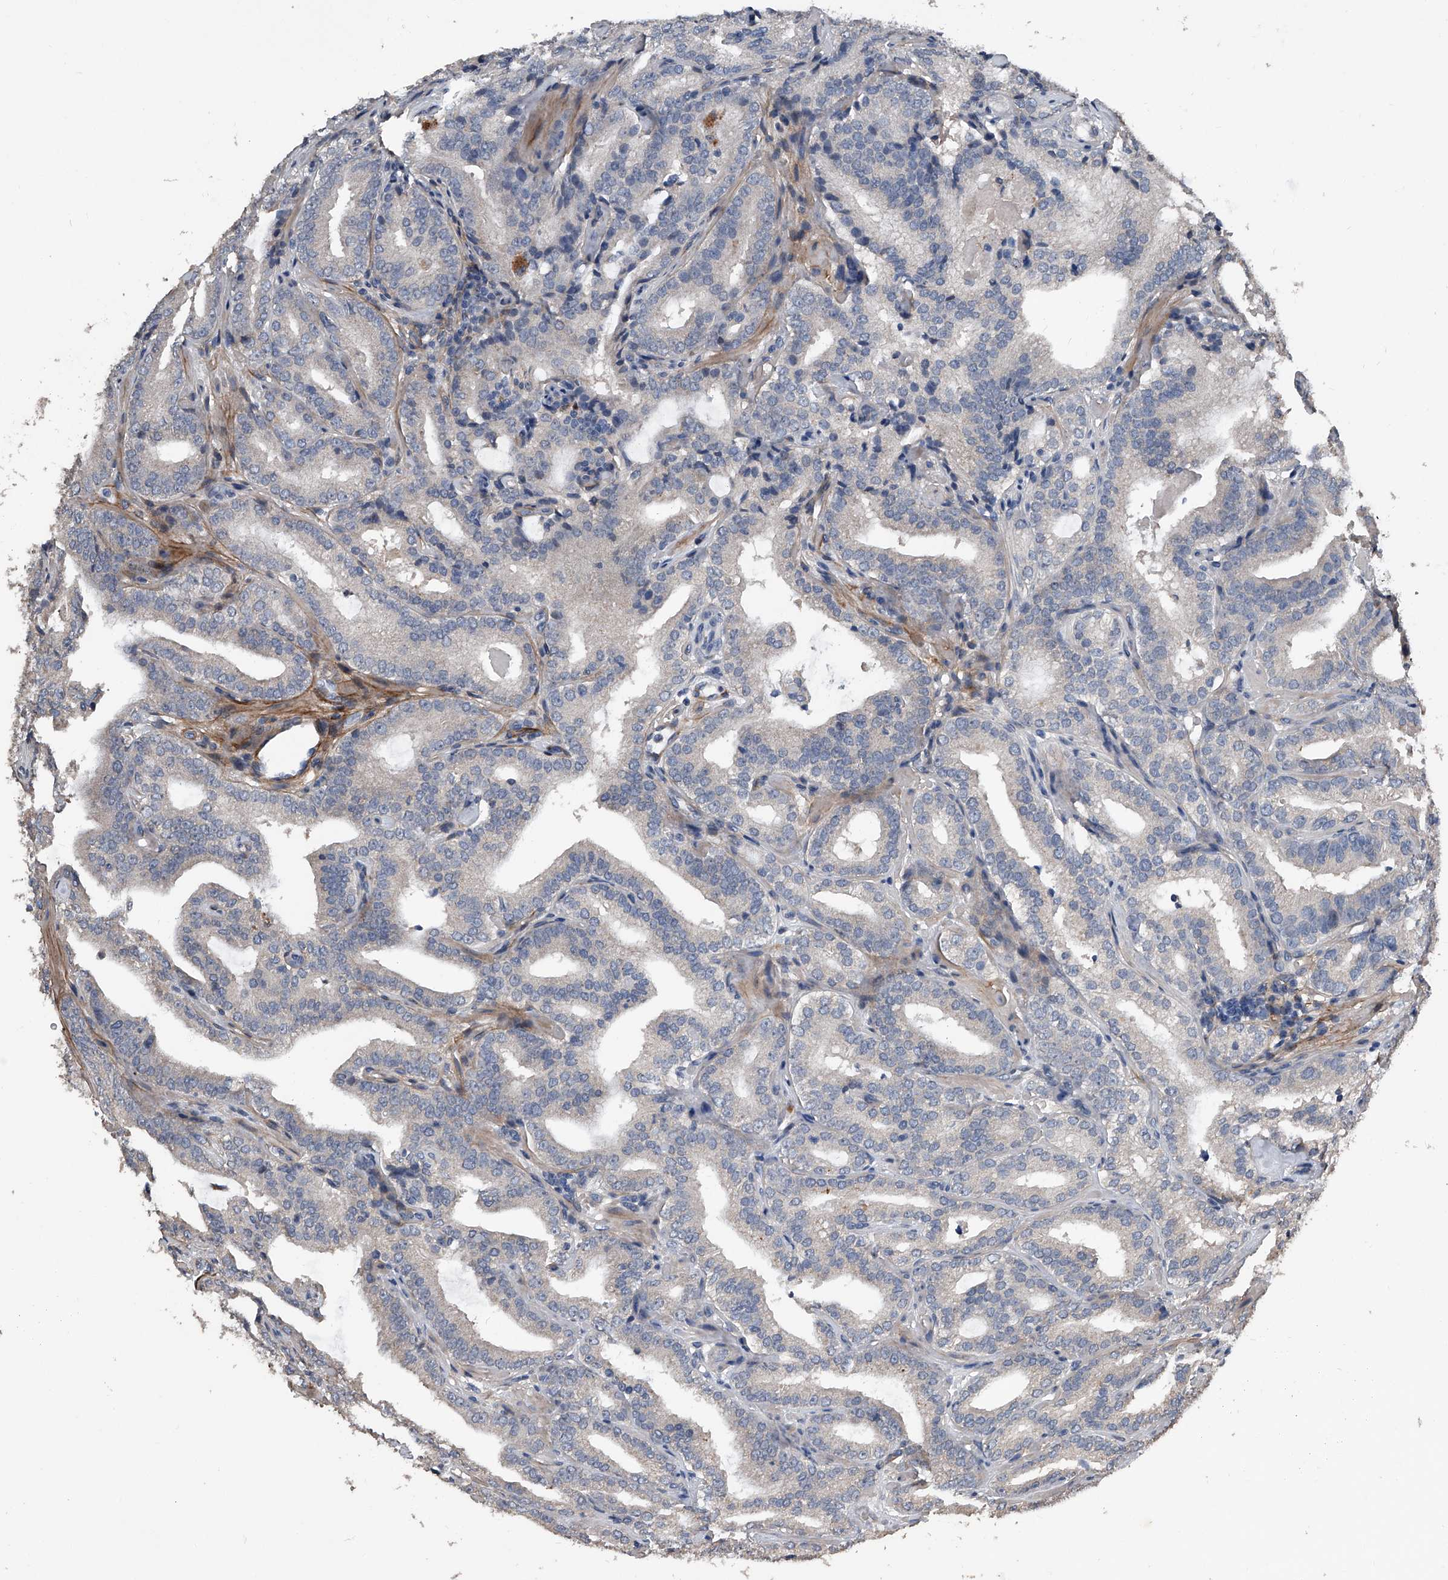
{"staining": {"intensity": "weak", "quantity": "<25%", "location": "cytoplasmic/membranous"}, "tissue": "prostate cancer", "cell_type": "Tumor cells", "image_type": "cancer", "snomed": [{"axis": "morphology", "description": "Adenocarcinoma, High grade"}, {"axis": "topography", "description": "Prostate"}], "caption": "Immunohistochemistry (IHC) of prostate cancer (high-grade adenocarcinoma) exhibits no staining in tumor cells.", "gene": "PHACTR1", "patient": {"sex": "male", "age": 57}}